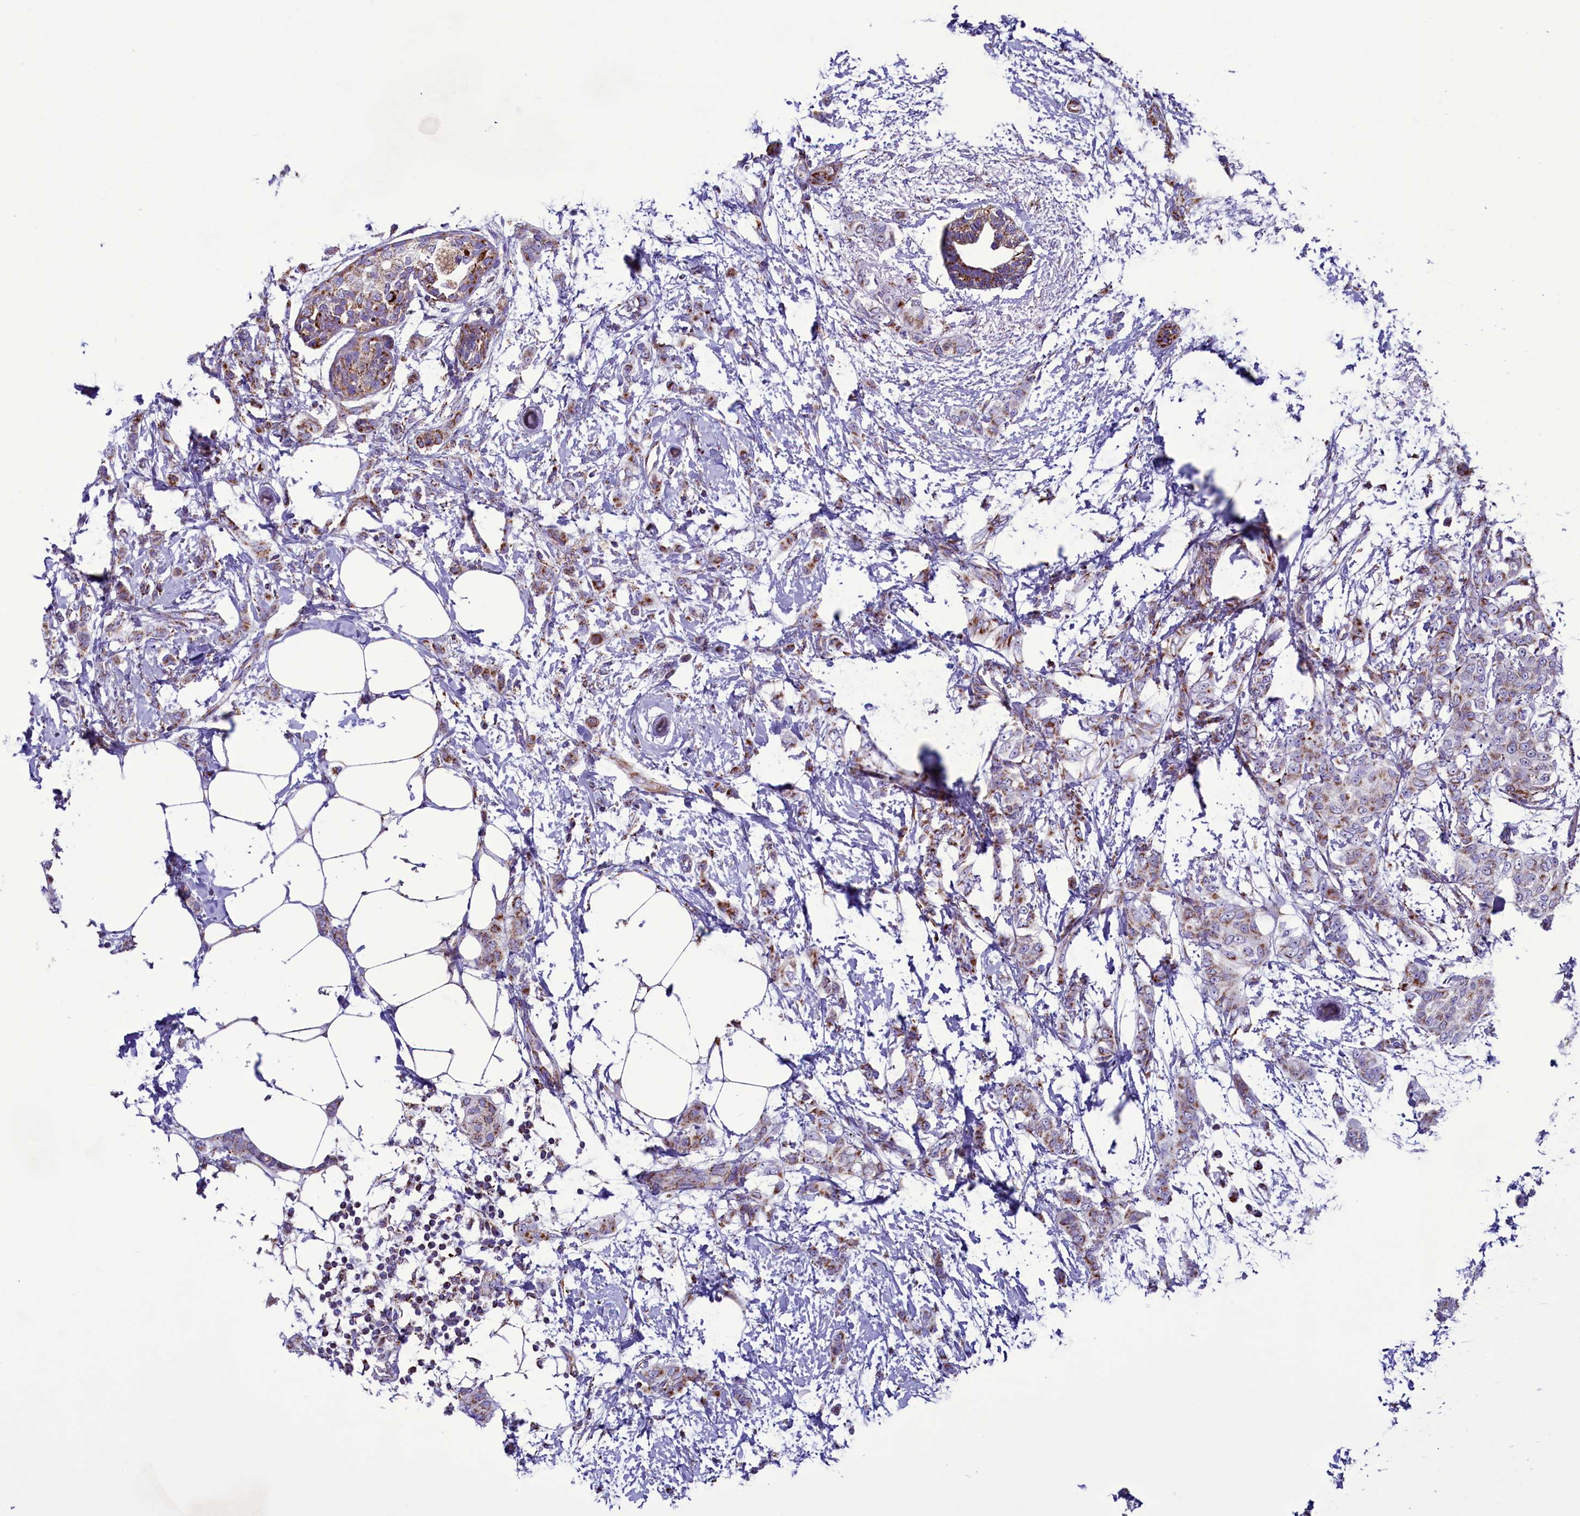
{"staining": {"intensity": "moderate", "quantity": "25%-75%", "location": "cytoplasmic/membranous"}, "tissue": "breast cancer", "cell_type": "Tumor cells", "image_type": "cancer", "snomed": [{"axis": "morphology", "description": "Duct carcinoma"}, {"axis": "topography", "description": "Breast"}], "caption": "Immunohistochemistry (IHC) of human breast cancer (intraductal carcinoma) reveals medium levels of moderate cytoplasmic/membranous expression in about 25%-75% of tumor cells. (Stains: DAB (3,3'-diaminobenzidine) in brown, nuclei in blue, Microscopy: brightfield microscopy at high magnification).", "gene": "ICA1L", "patient": {"sex": "female", "age": 72}}